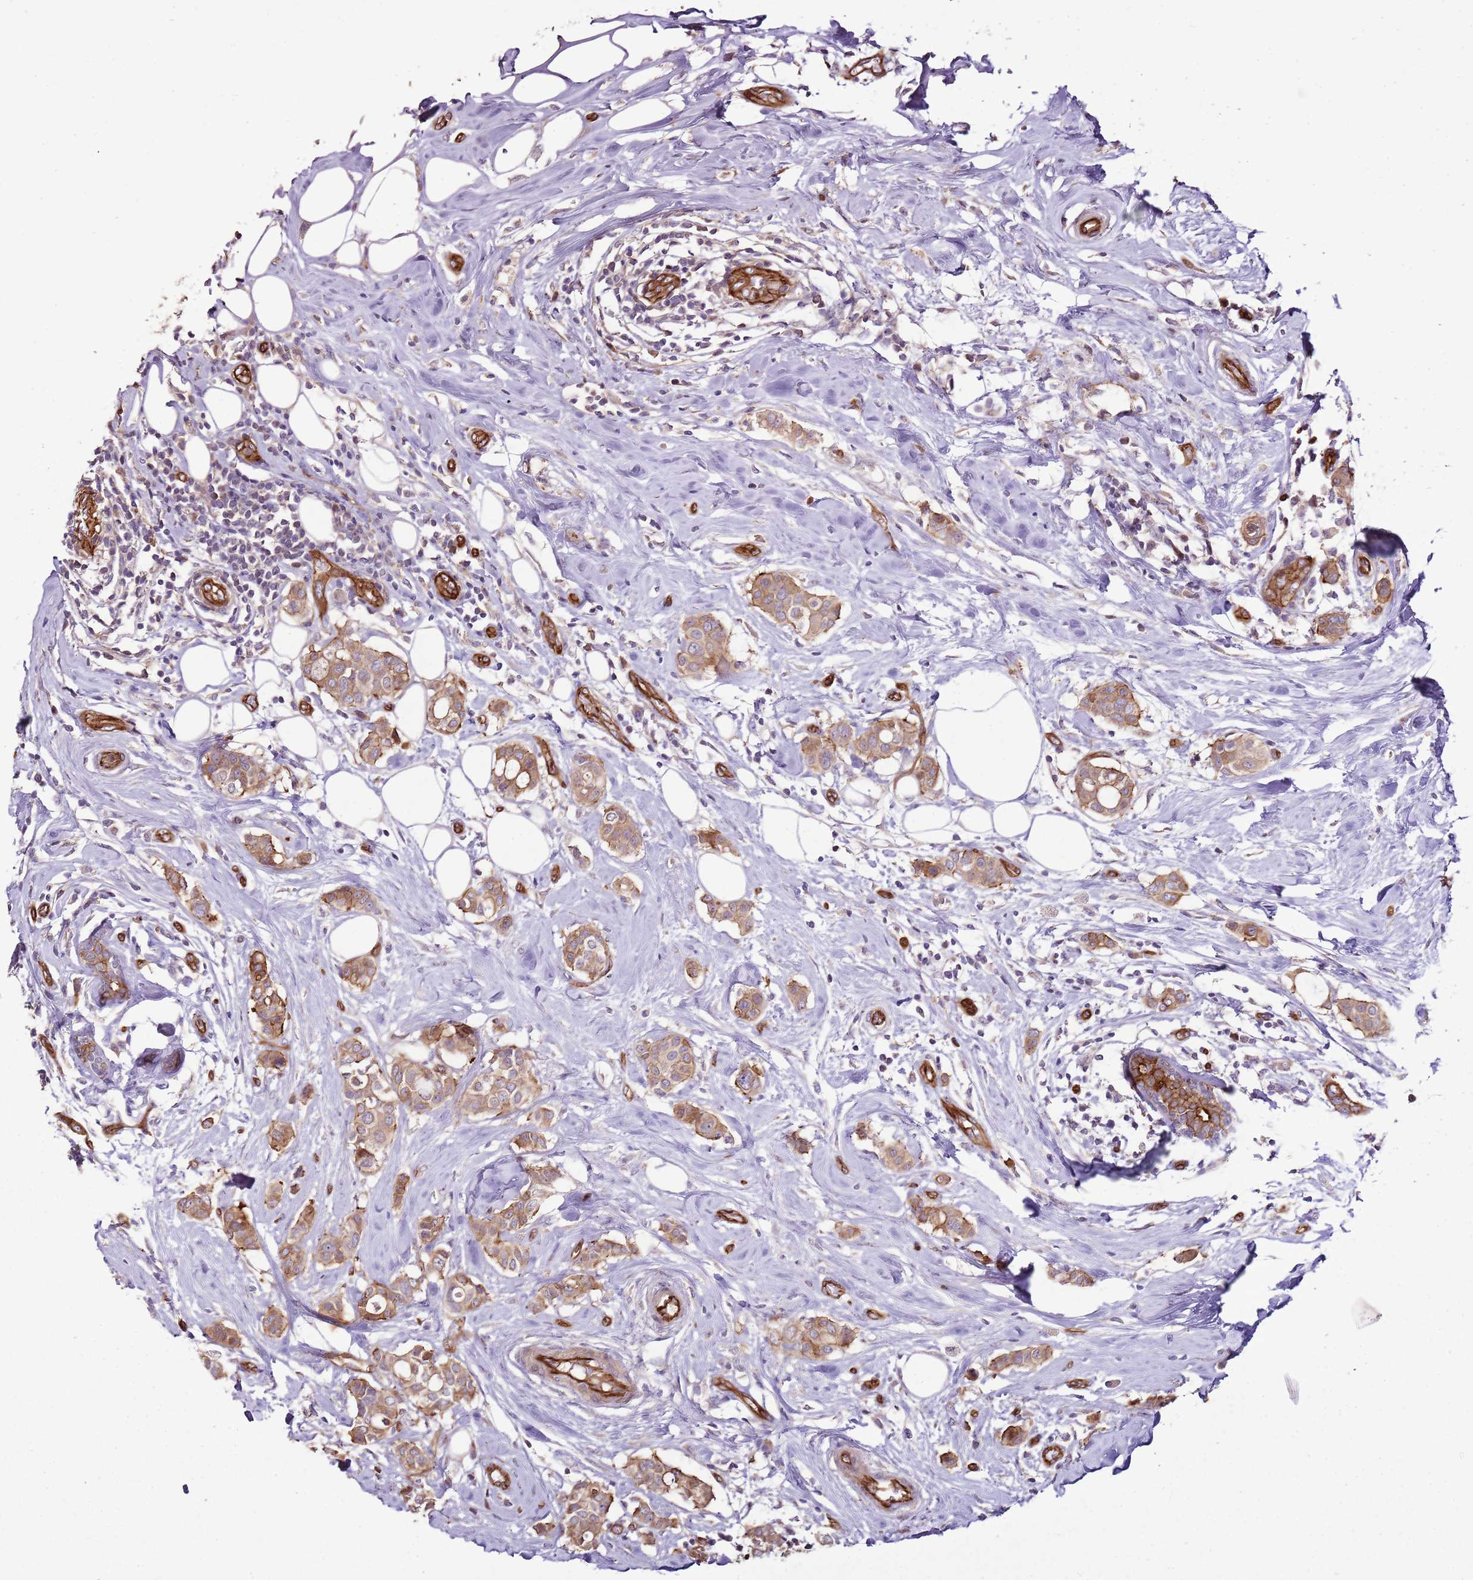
{"staining": {"intensity": "moderate", "quantity": ">75%", "location": "cytoplasmic/membranous"}, "tissue": "breast cancer", "cell_type": "Tumor cells", "image_type": "cancer", "snomed": [{"axis": "morphology", "description": "Lobular carcinoma"}, {"axis": "topography", "description": "Breast"}], "caption": "Human breast lobular carcinoma stained for a protein (brown) reveals moderate cytoplasmic/membranous positive positivity in approximately >75% of tumor cells.", "gene": "ZNF827", "patient": {"sex": "female", "age": 51}}